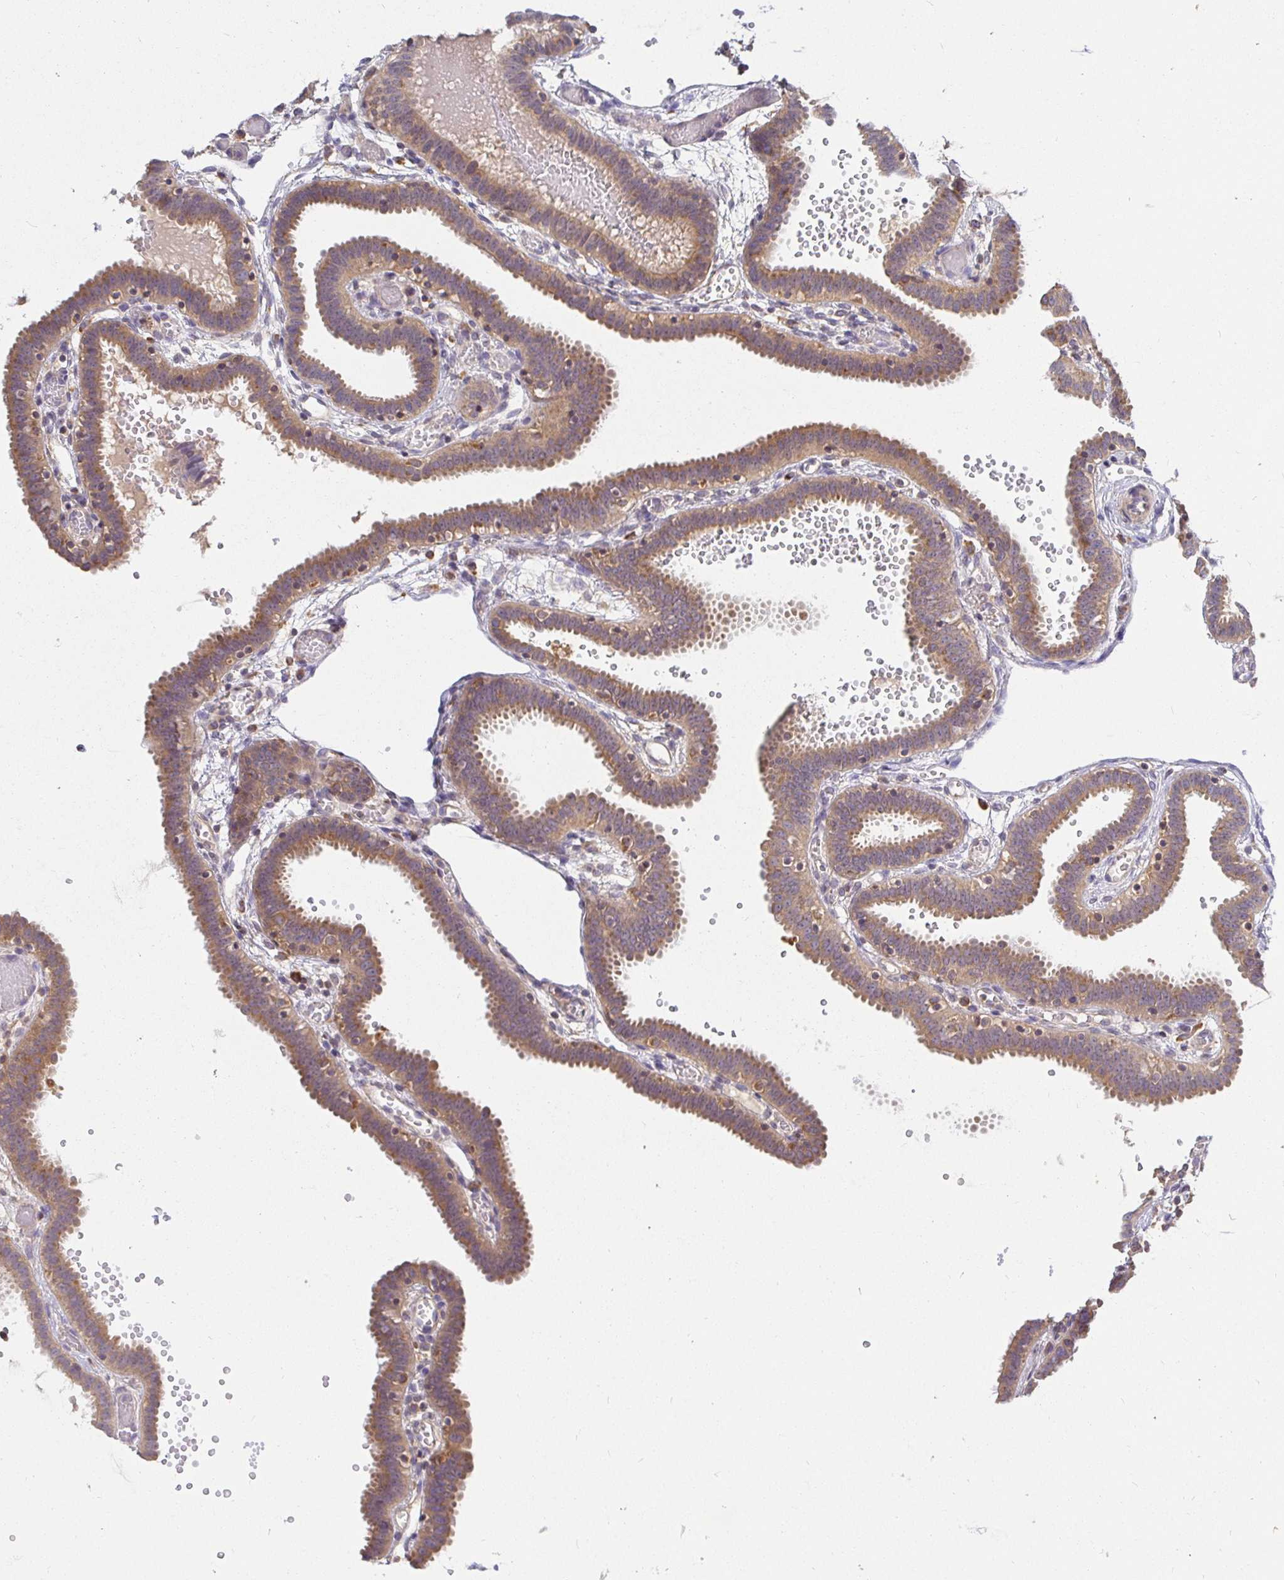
{"staining": {"intensity": "moderate", "quantity": ">75%", "location": "cytoplasmic/membranous"}, "tissue": "fallopian tube", "cell_type": "Glandular cells", "image_type": "normal", "snomed": [{"axis": "morphology", "description": "Normal tissue, NOS"}, {"axis": "topography", "description": "Fallopian tube"}], "caption": "Fallopian tube stained with DAB IHC exhibits medium levels of moderate cytoplasmic/membranous positivity in approximately >75% of glandular cells.", "gene": "ATP6V1F", "patient": {"sex": "female", "age": 37}}